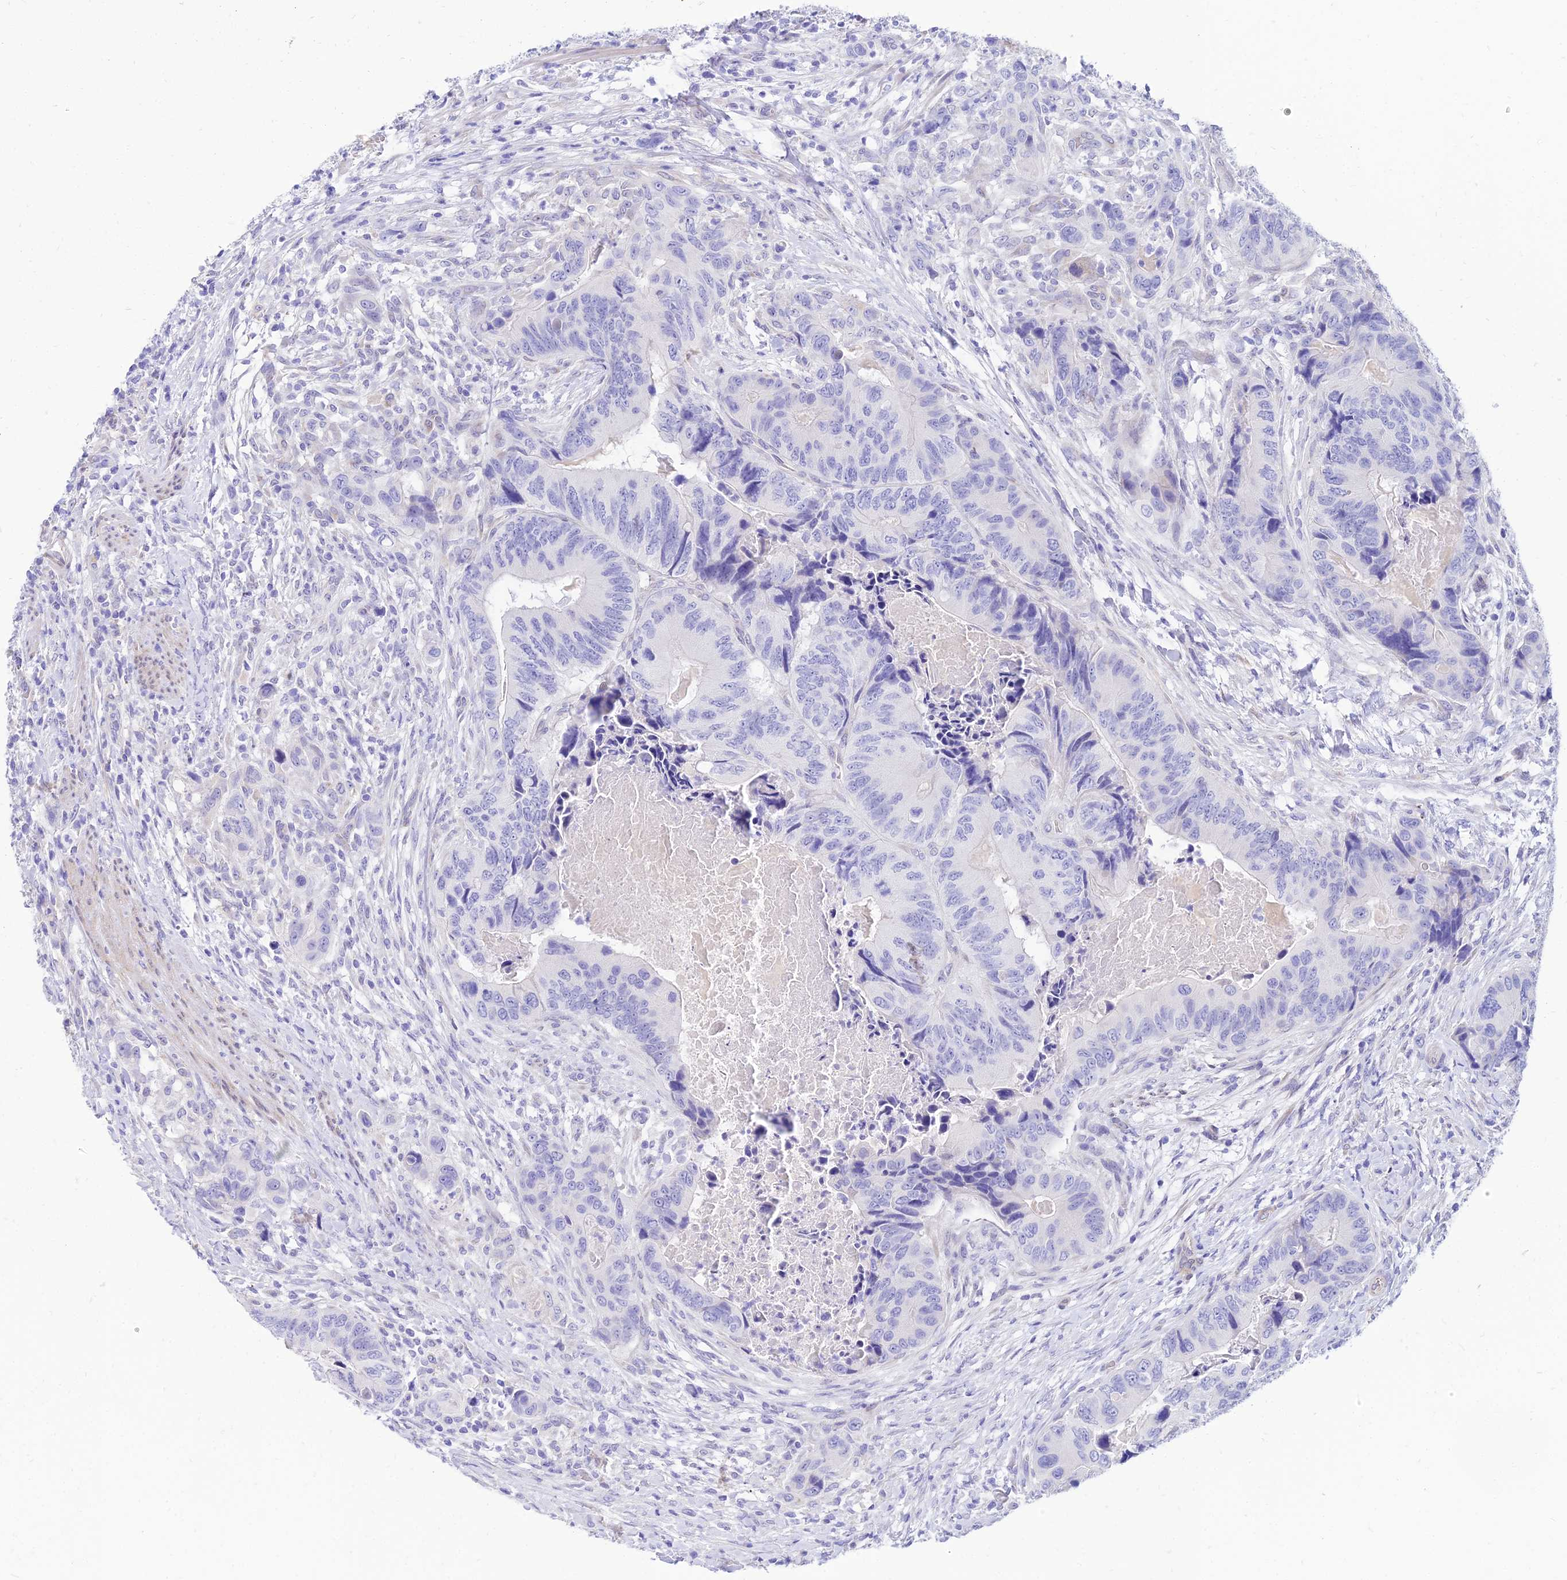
{"staining": {"intensity": "negative", "quantity": "none", "location": "none"}, "tissue": "colorectal cancer", "cell_type": "Tumor cells", "image_type": "cancer", "snomed": [{"axis": "morphology", "description": "Adenocarcinoma, NOS"}, {"axis": "topography", "description": "Colon"}], "caption": "Immunohistochemical staining of colorectal cancer displays no significant staining in tumor cells. (Immunohistochemistry (ihc), brightfield microscopy, high magnification).", "gene": "TAC3", "patient": {"sex": "male", "age": 84}}